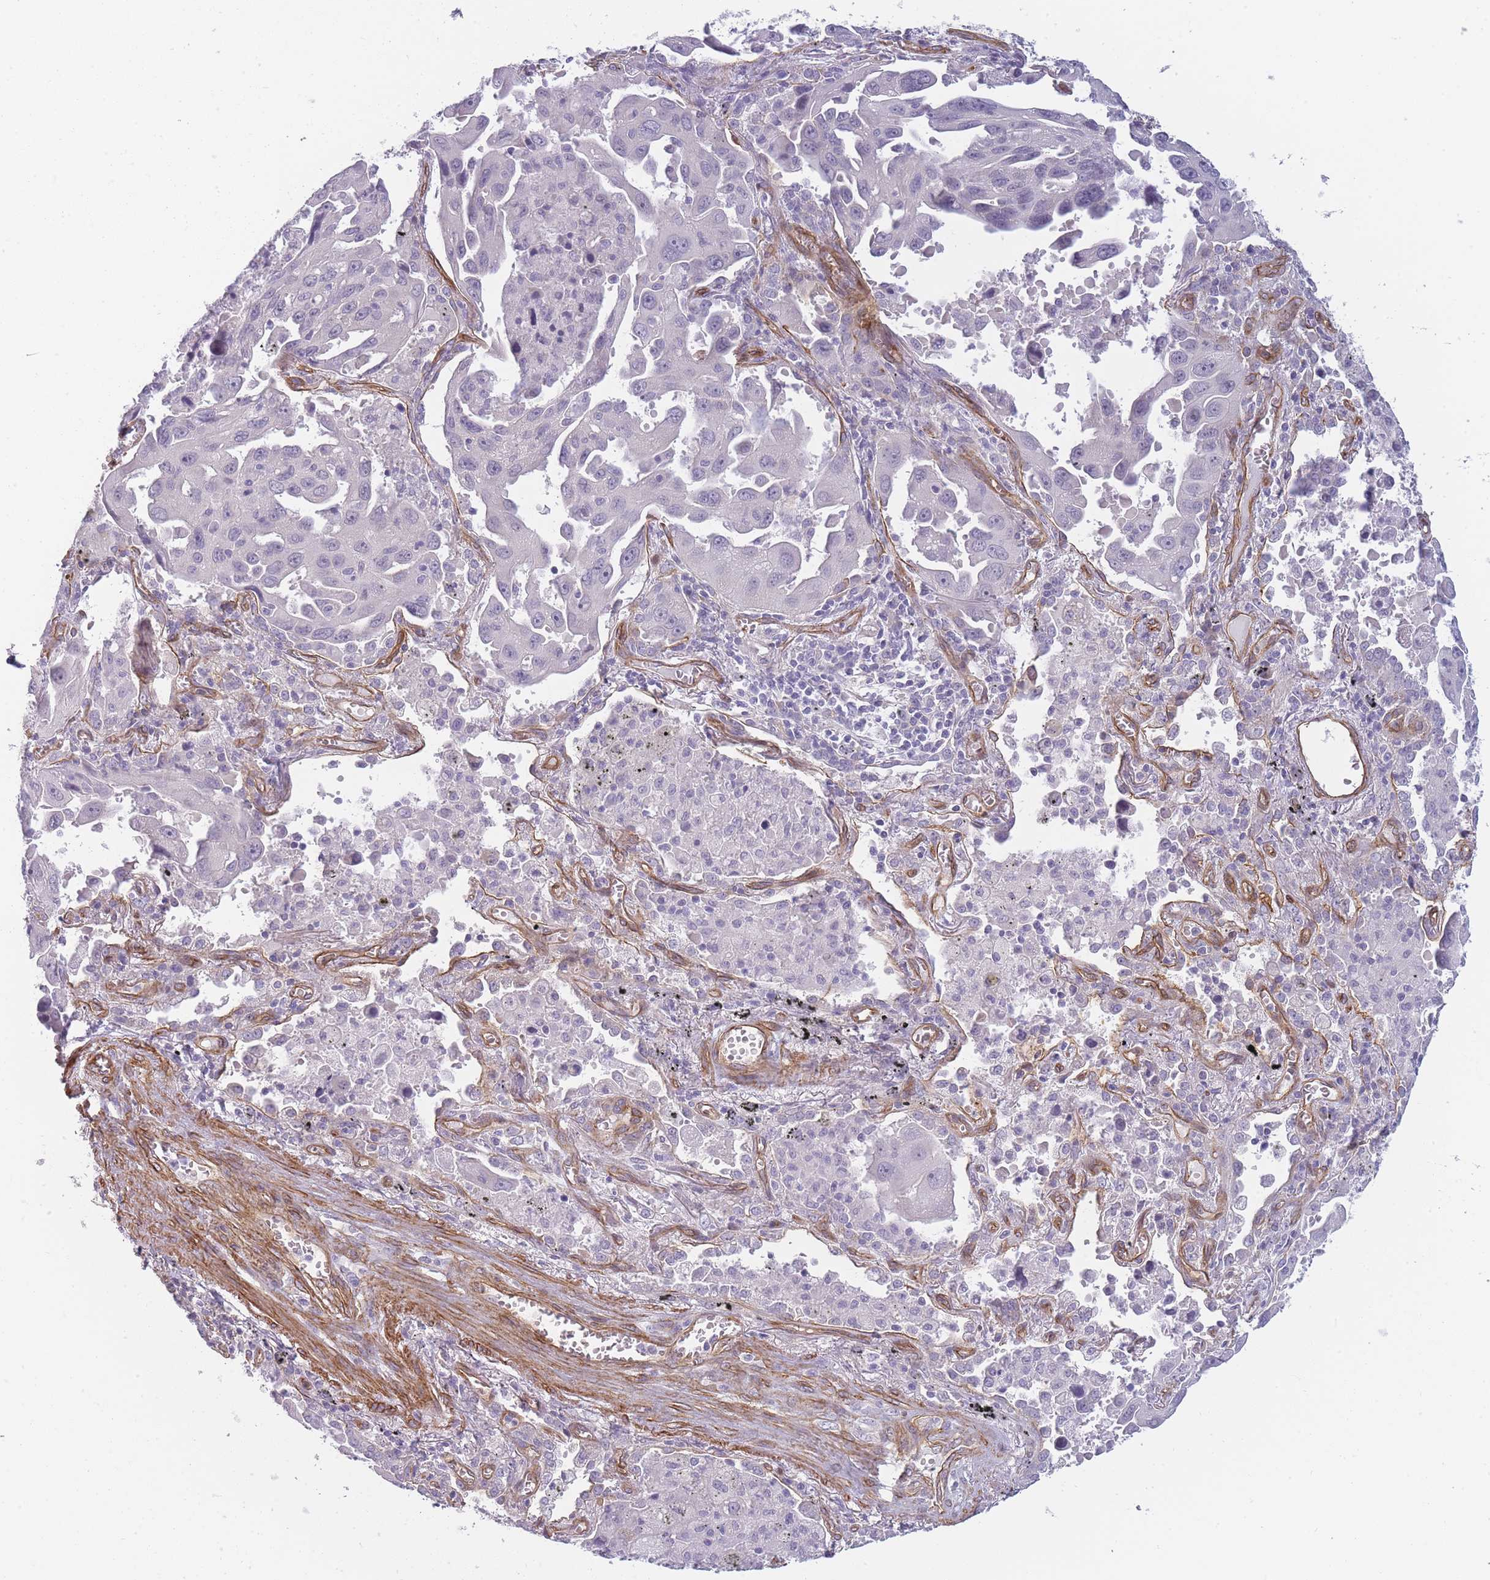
{"staining": {"intensity": "negative", "quantity": "none", "location": "none"}, "tissue": "lung cancer", "cell_type": "Tumor cells", "image_type": "cancer", "snomed": [{"axis": "morphology", "description": "Adenocarcinoma, NOS"}, {"axis": "topography", "description": "Lung"}], "caption": "IHC histopathology image of human adenocarcinoma (lung) stained for a protein (brown), which shows no expression in tumor cells. (DAB immunohistochemistry (IHC) visualized using brightfield microscopy, high magnification).", "gene": "OR6B3", "patient": {"sex": "male", "age": 66}}